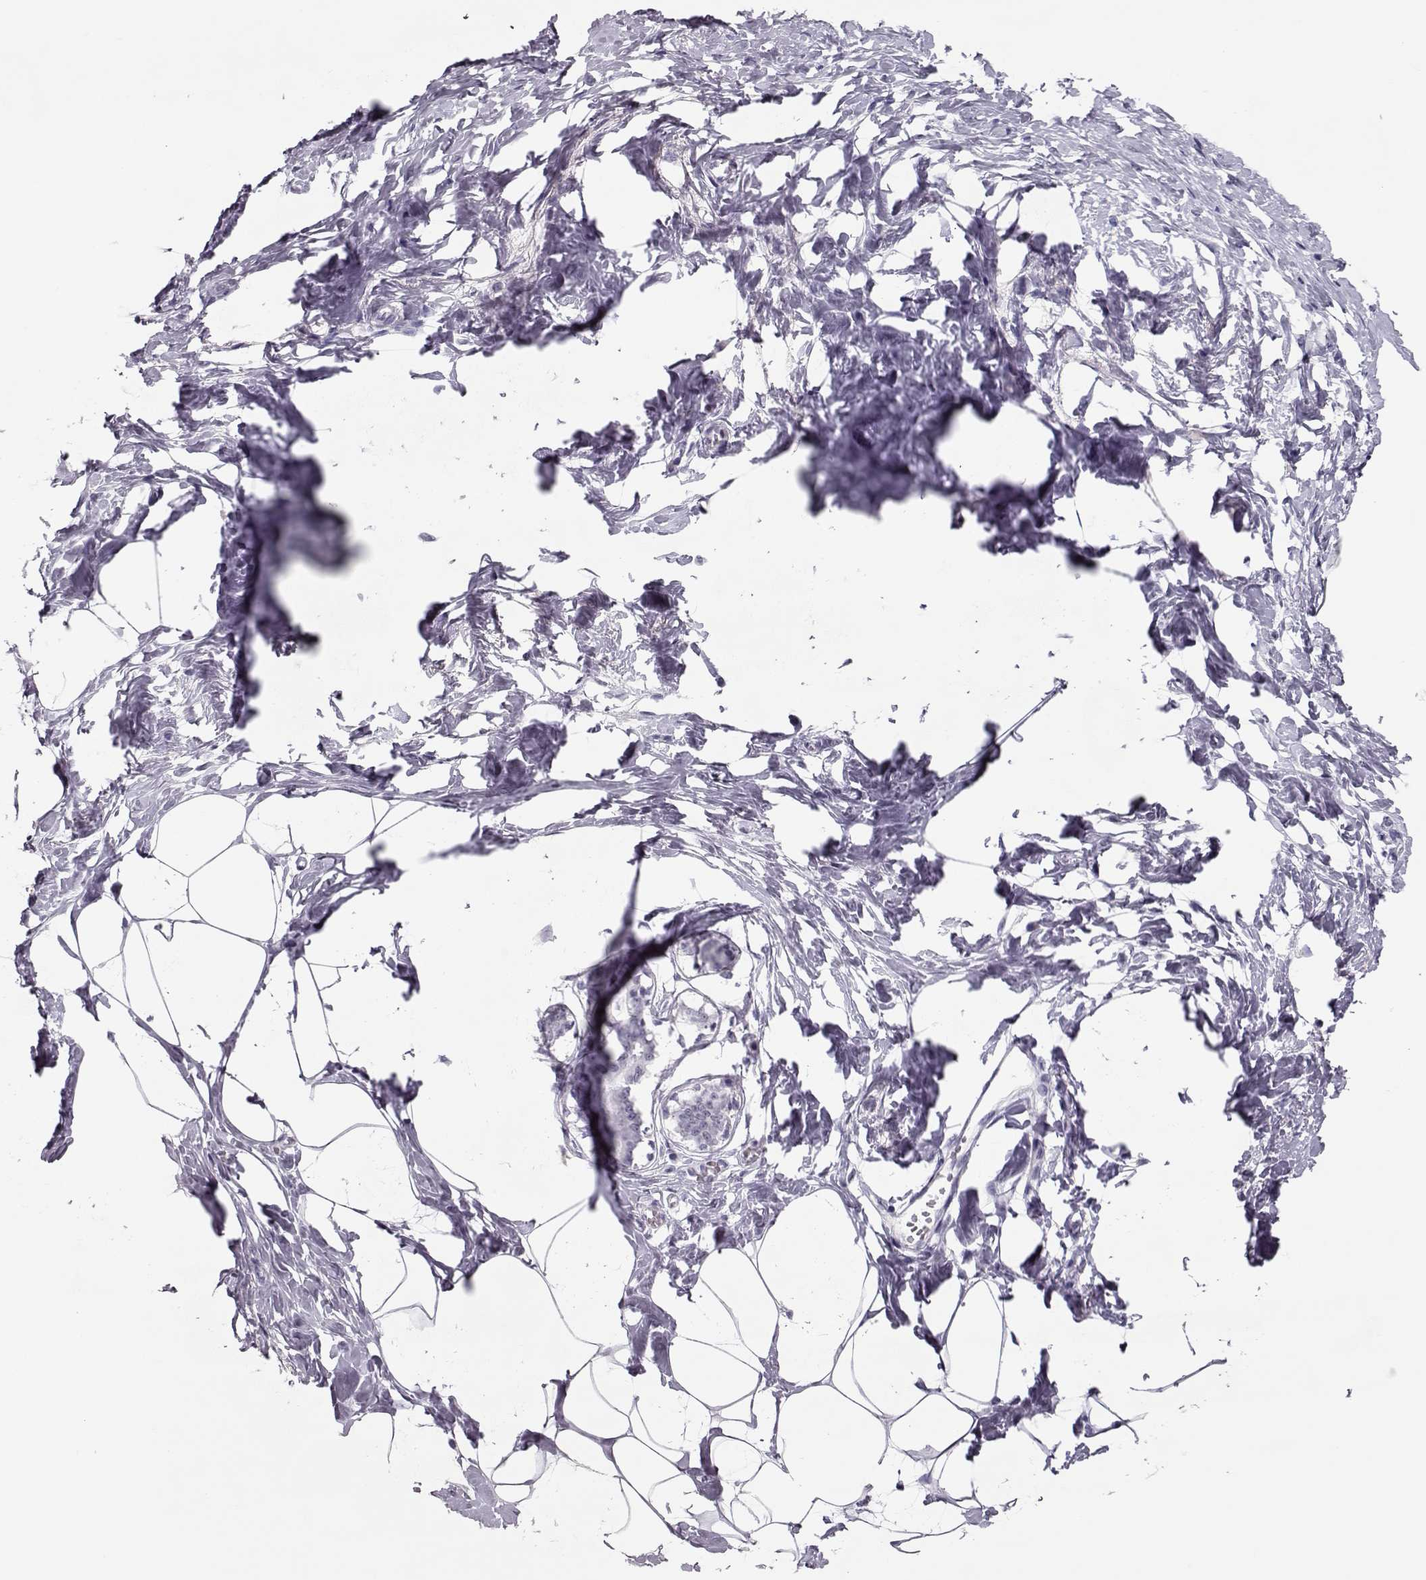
{"staining": {"intensity": "negative", "quantity": "none", "location": "none"}, "tissue": "breast", "cell_type": "Adipocytes", "image_type": "normal", "snomed": [{"axis": "morphology", "description": "Normal tissue, NOS"}, {"axis": "morphology", "description": "Lobular carcinoma, in situ"}, {"axis": "topography", "description": "Breast"}], "caption": "Immunohistochemistry (IHC) of normal breast displays no expression in adipocytes.", "gene": "SGO1", "patient": {"sex": "female", "age": 35}}